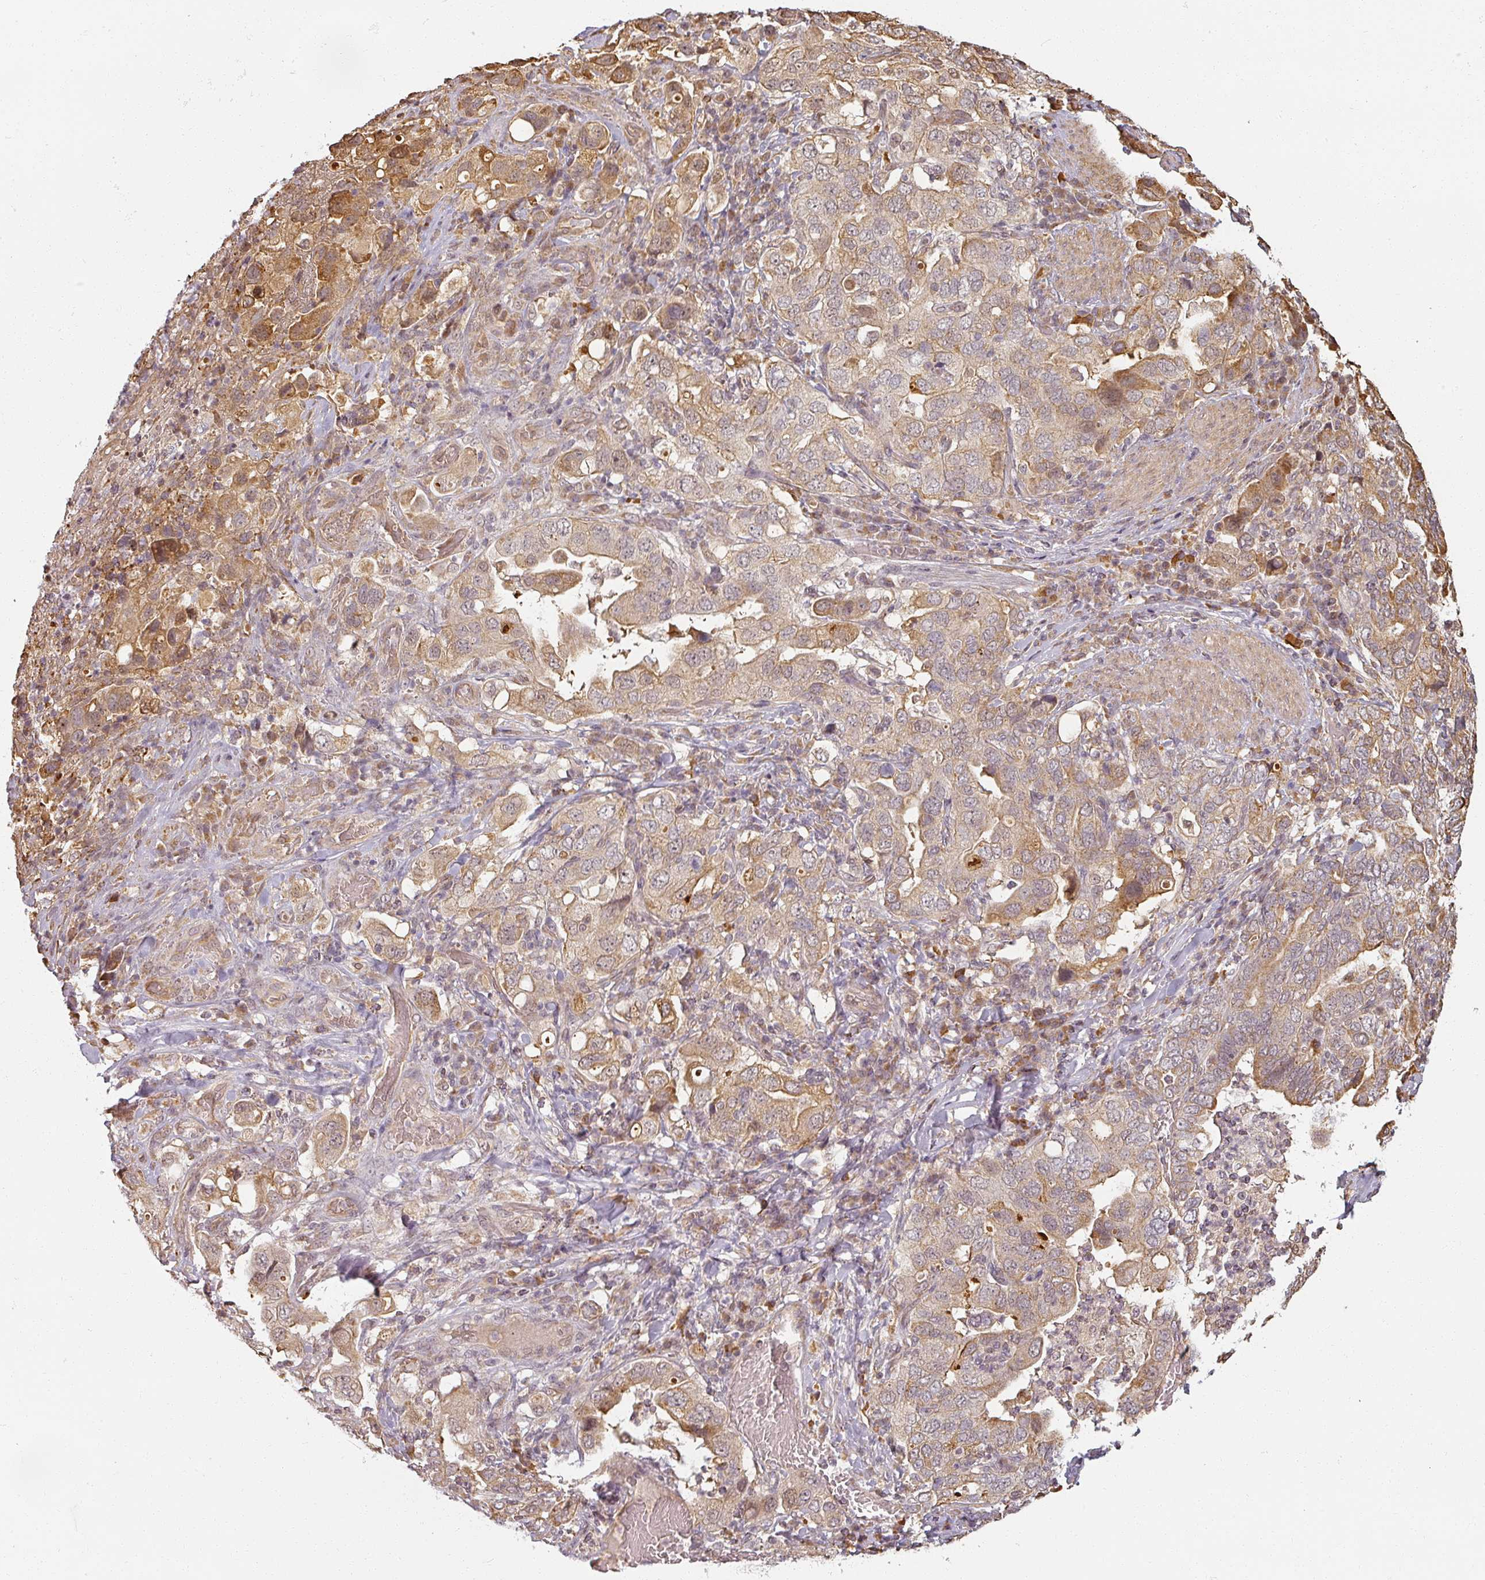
{"staining": {"intensity": "moderate", "quantity": ">75%", "location": "cytoplasmic/membranous,nuclear"}, "tissue": "stomach cancer", "cell_type": "Tumor cells", "image_type": "cancer", "snomed": [{"axis": "morphology", "description": "Adenocarcinoma, NOS"}, {"axis": "topography", "description": "Stomach, upper"}], "caption": "The image reveals a brown stain indicating the presence of a protein in the cytoplasmic/membranous and nuclear of tumor cells in adenocarcinoma (stomach).", "gene": "MED19", "patient": {"sex": "male", "age": 62}}